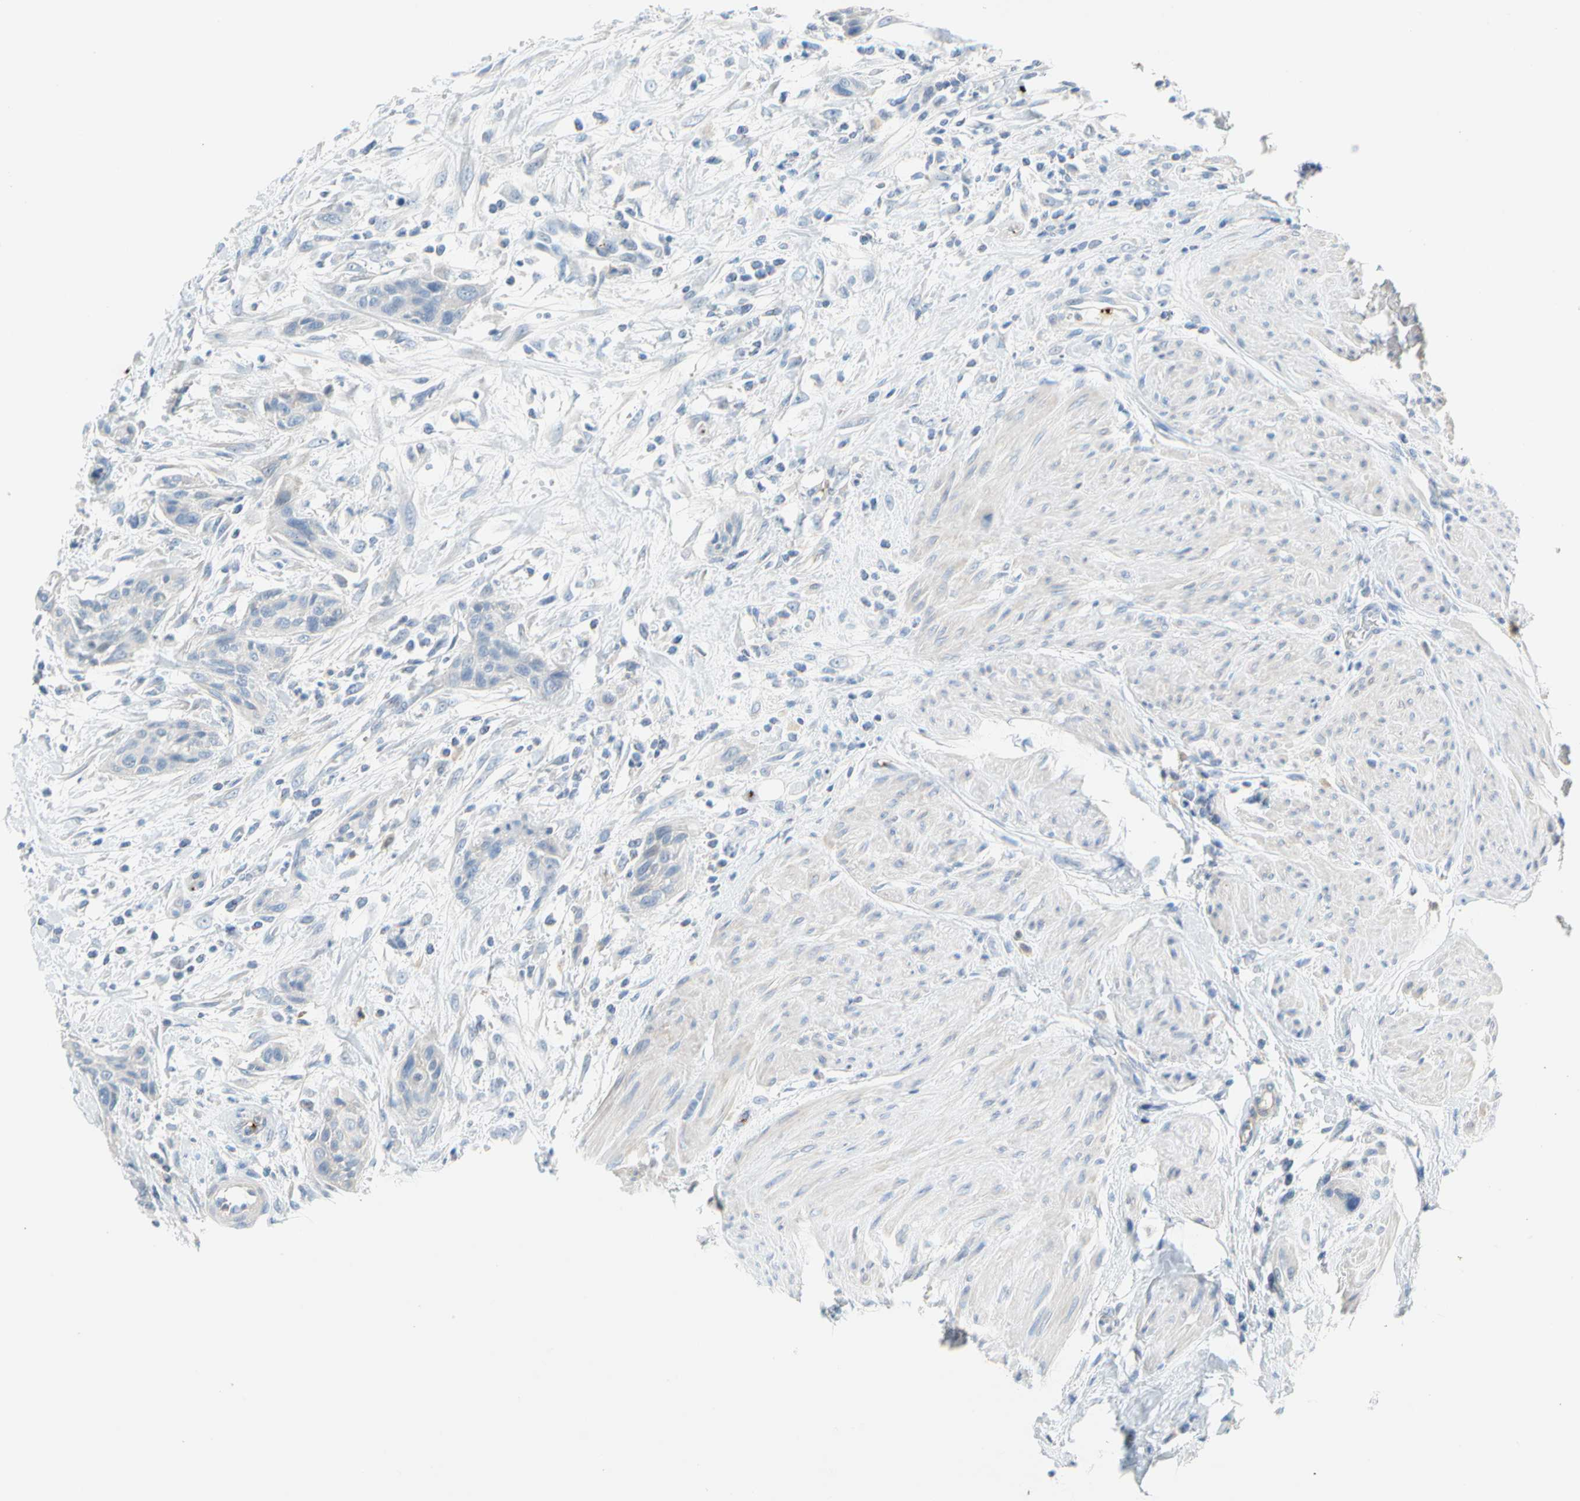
{"staining": {"intensity": "negative", "quantity": "none", "location": "none"}, "tissue": "urothelial cancer", "cell_type": "Tumor cells", "image_type": "cancer", "snomed": [{"axis": "morphology", "description": "Urothelial carcinoma, High grade"}, {"axis": "topography", "description": "Urinary bladder"}], "caption": "Micrograph shows no significant protein positivity in tumor cells of urothelial cancer.", "gene": "PPBP", "patient": {"sex": "male", "age": 35}}